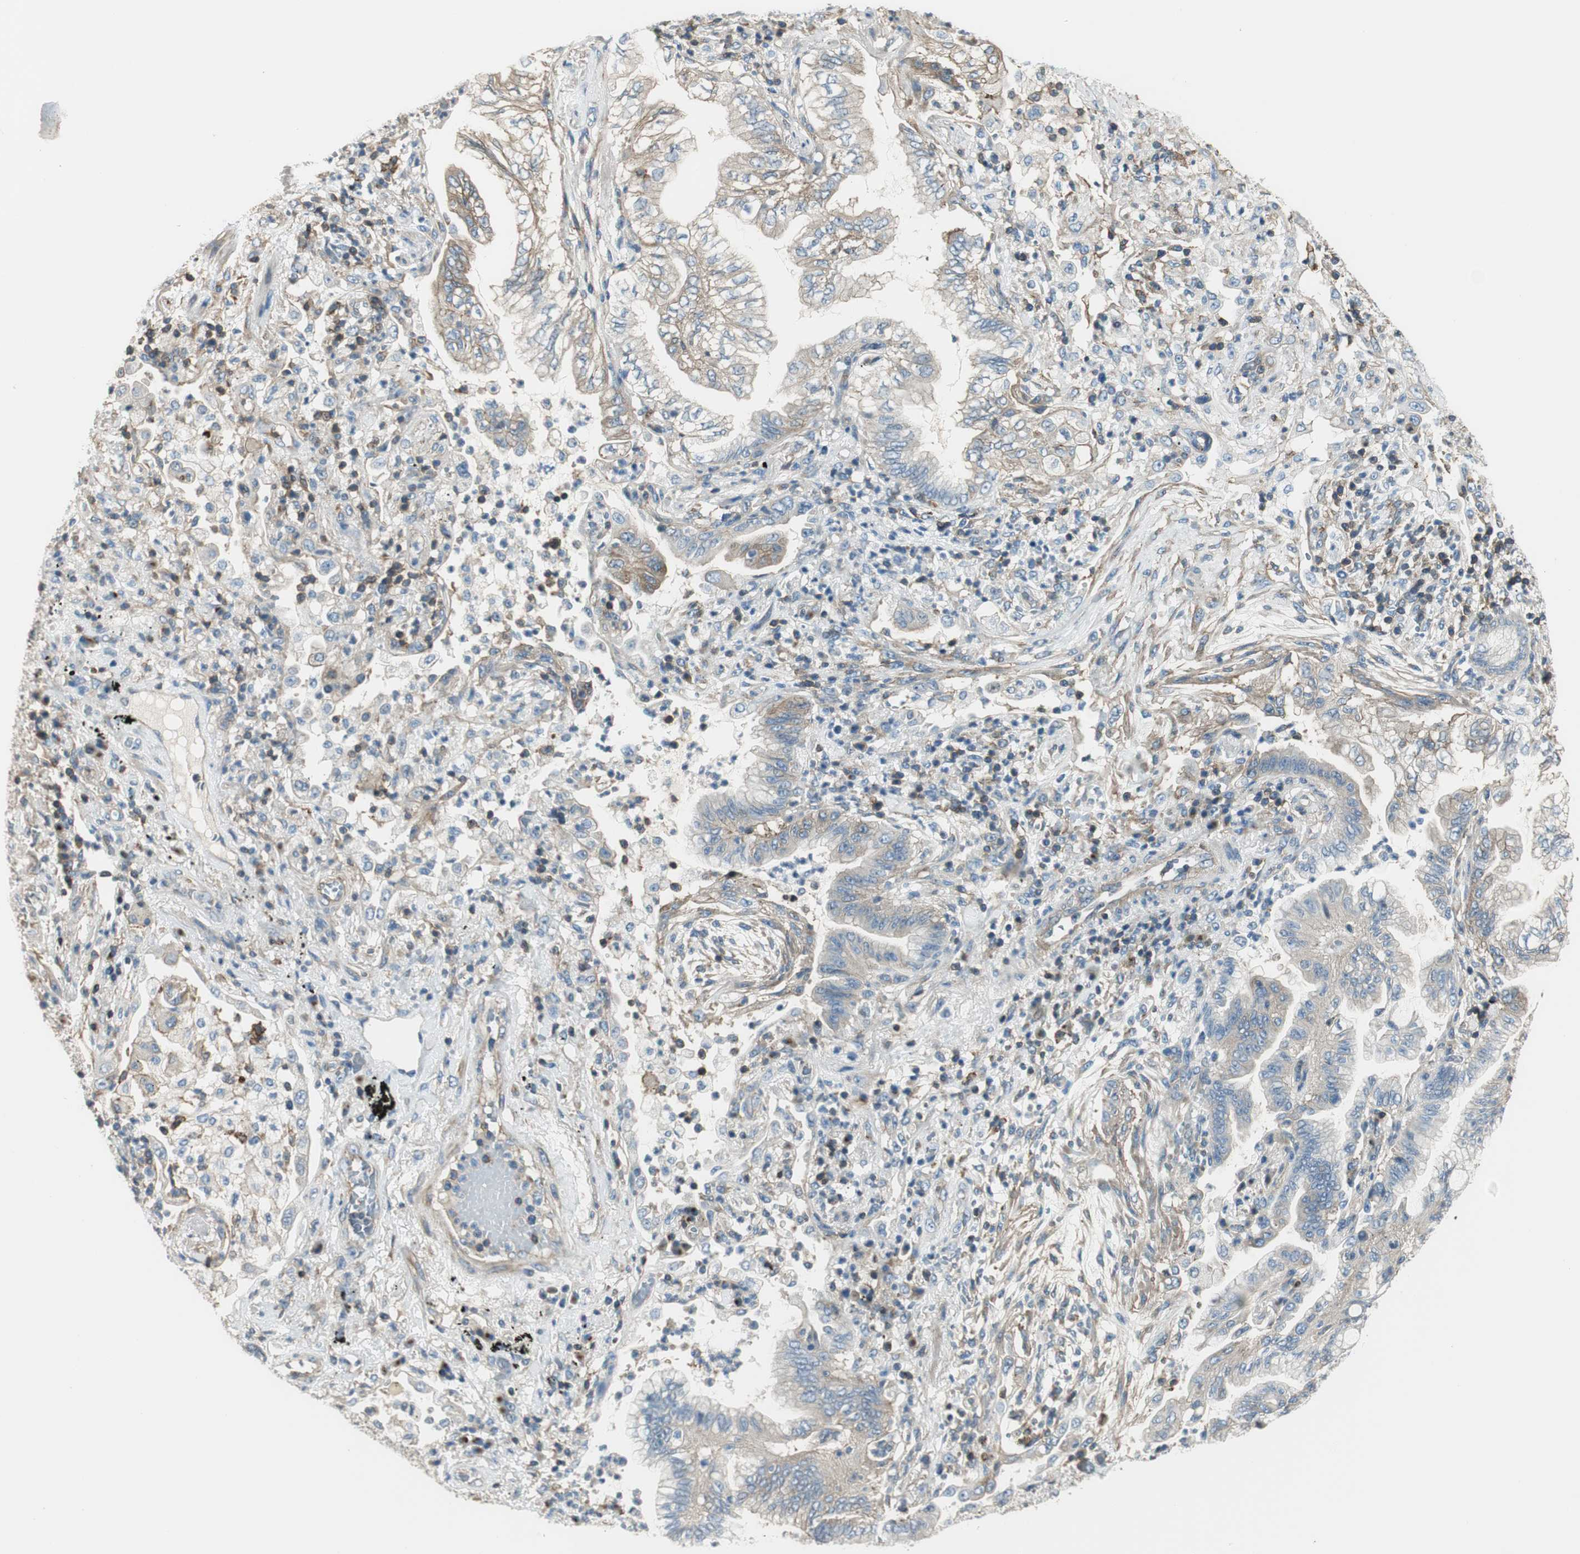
{"staining": {"intensity": "weak", "quantity": "25%-75%", "location": "cytoplasmic/membranous"}, "tissue": "lung cancer", "cell_type": "Tumor cells", "image_type": "cancer", "snomed": [{"axis": "morphology", "description": "Normal tissue, NOS"}, {"axis": "morphology", "description": "Adenocarcinoma, NOS"}, {"axis": "topography", "description": "Bronchus"}, {"axis": "topography", "description": "Lung"}], "caption": "The immunohistochemical stain shows weak cytoplasmic/membranous positivity in tumor cells of lung cancer tissue.", "gene": "PI4K2B", "patient": {"sex": "female", "age": 70}}